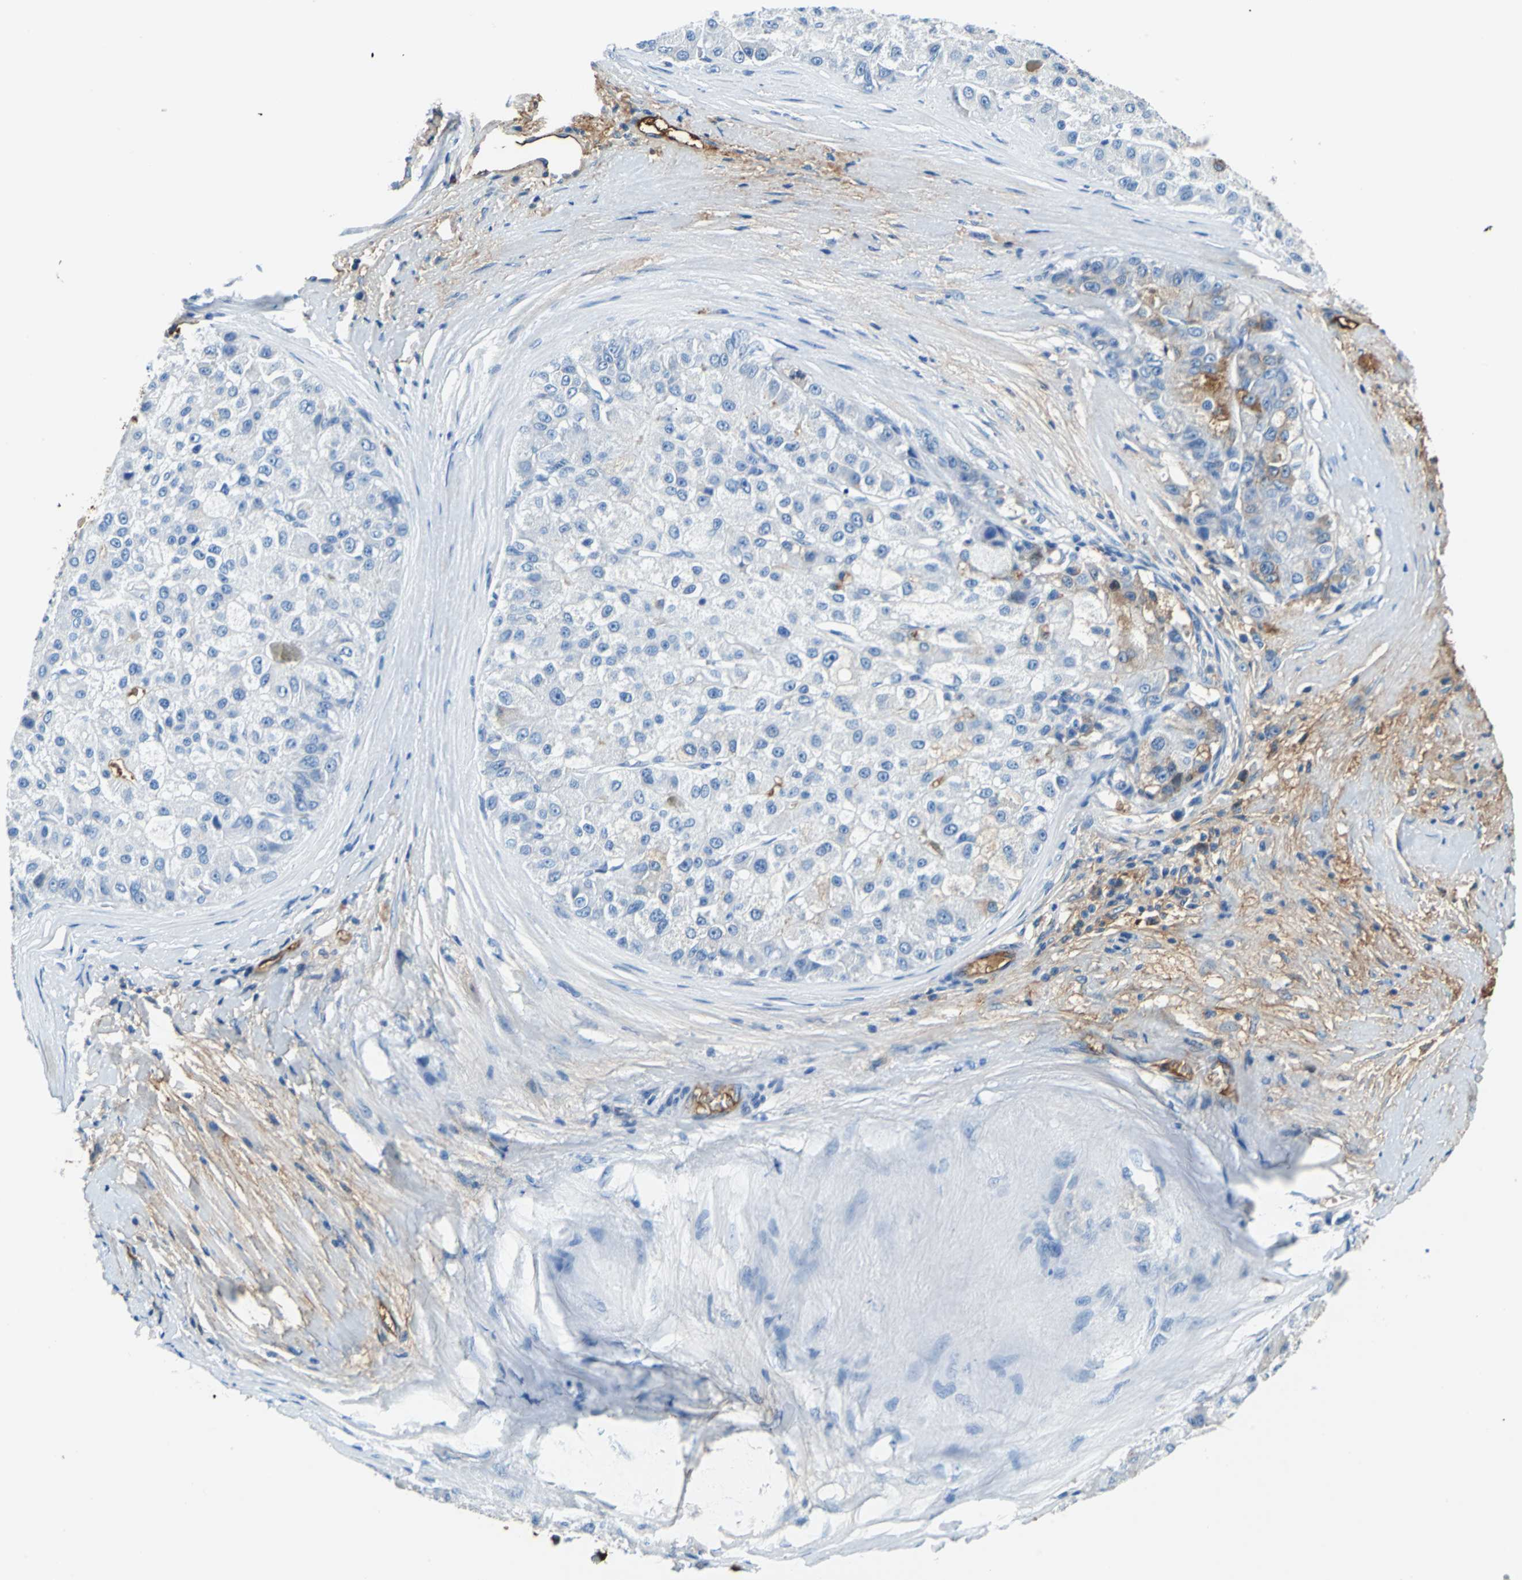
{"staining": {"intensity": "moderate", "quantity": "<25%", "location": "cytoplasmic/membranous"}, "tissue": "liver cancer", "cell_type": "Tumor cells", "image_type": "cancer", "snomed": [{"axis": "morphology", "description": "Carcinoma, Hepatocellular, NOS"}, {"axis": "topography", "description": "Liver"}], "caption": "Tumor cells reveal low levels of moderate cytoplasmic/membranous staining in about <25% of cells in liver cancer.", "gene": "ALB", "patient": {"sex": "male", "age": 80}}